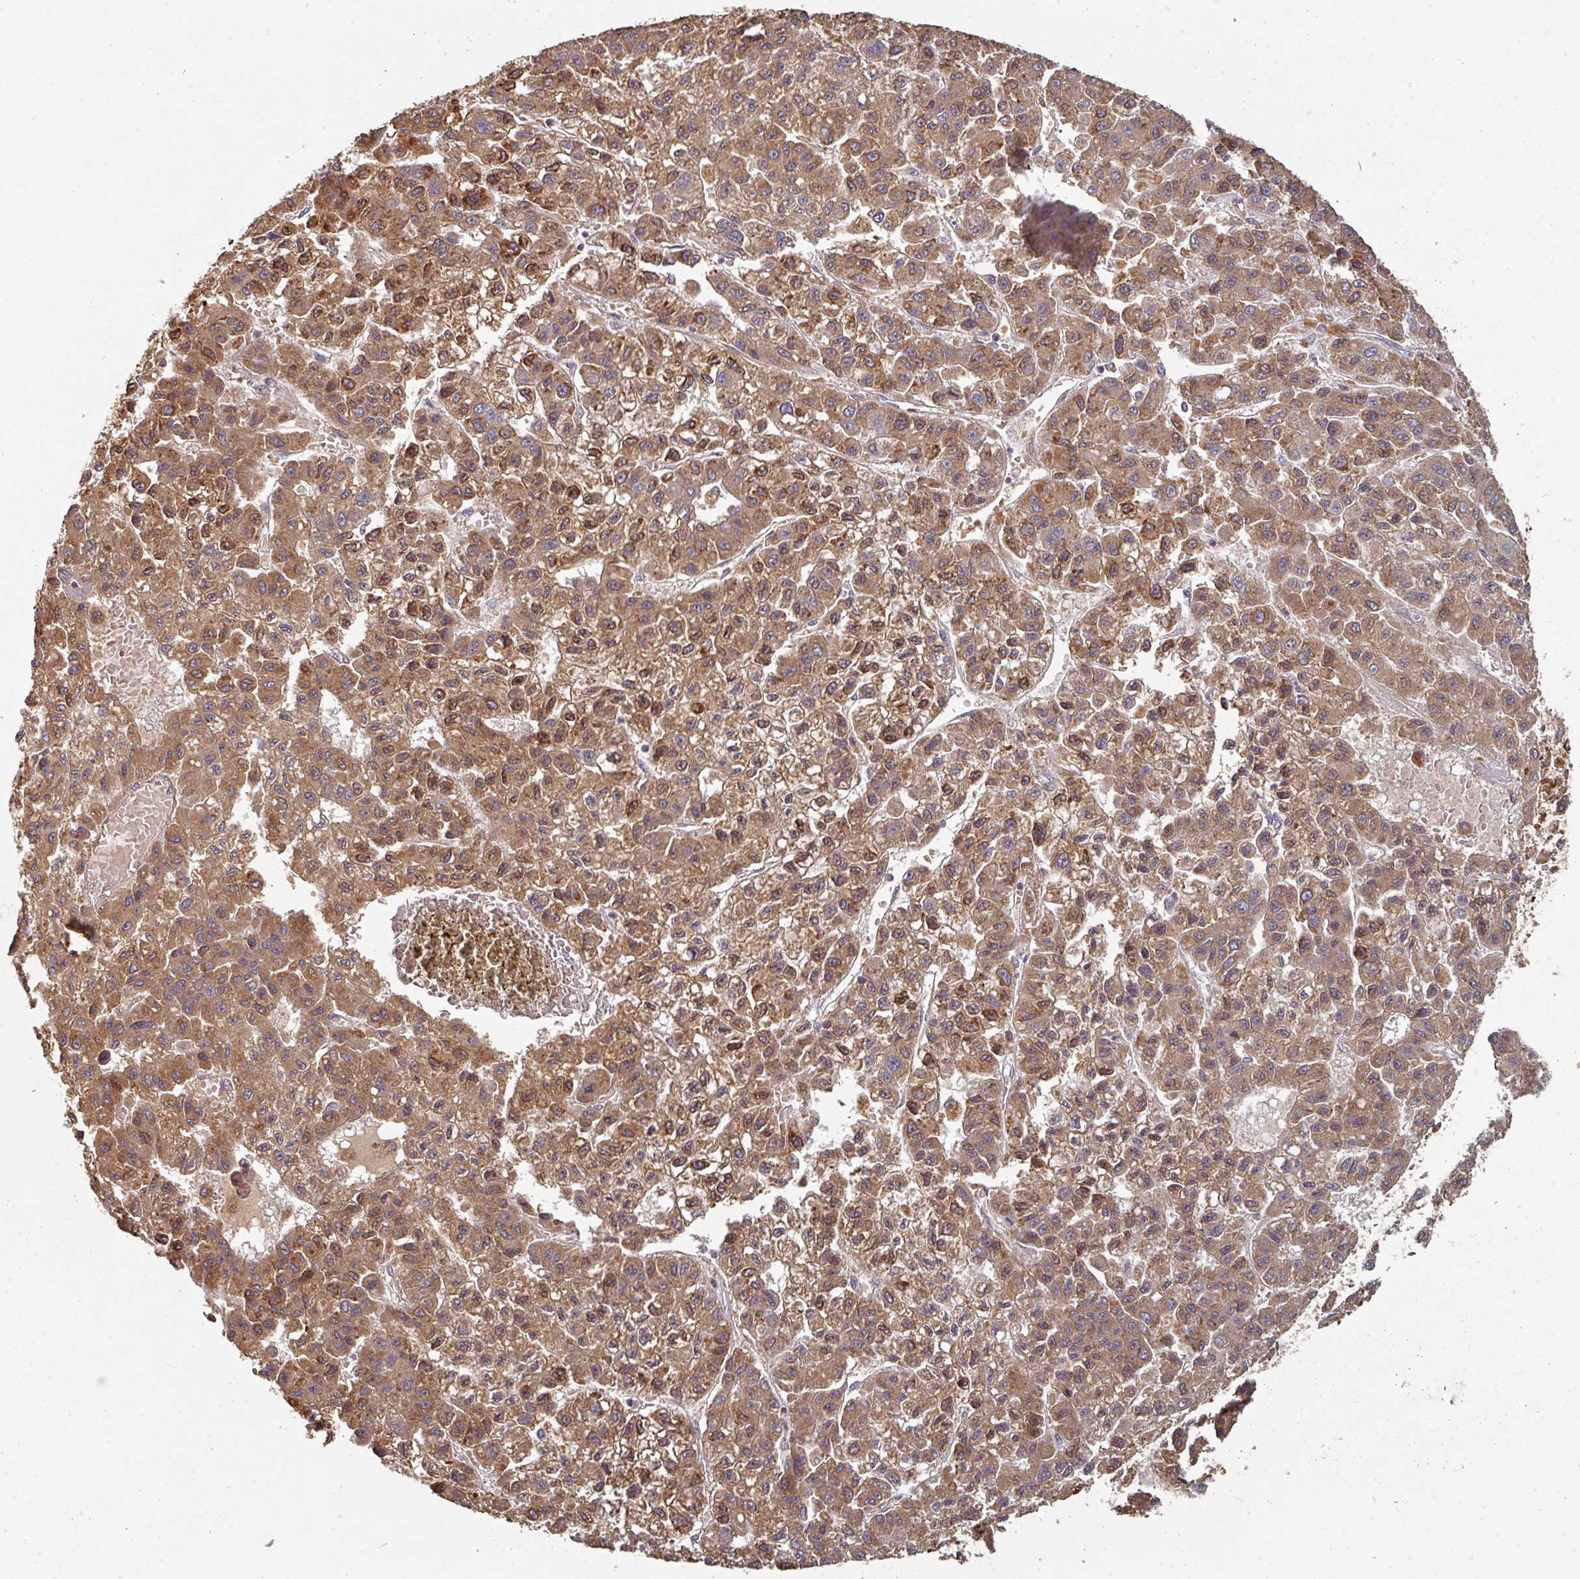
{"staining": {"intensity": "moderate", "quantity": ">75%", "location": "cytoplasmic/membranous"}, "tissue": "liver cancer", "cell_type": "Tumor cells", "image_type": "cancer", "snomed": [{"axis": "morphology", "description": "Carcinoma, Hepatocellular, NOS"}, {"axis": "topography", "description": "Liver"}], "caption": "IHC staining of liver cancer, which displays medium levels of moderate cytoplasmic/membranous expression in approximately >75% of tumor cells indicating moderate cytoplasmic/membranous protein expression. The staining was performed using DAB (brown) for protein detection and nuclei were counterstained in hematoxylin (blue).", "gene": "EDEM2", "patient": {"sex": "male", "age": 70}}